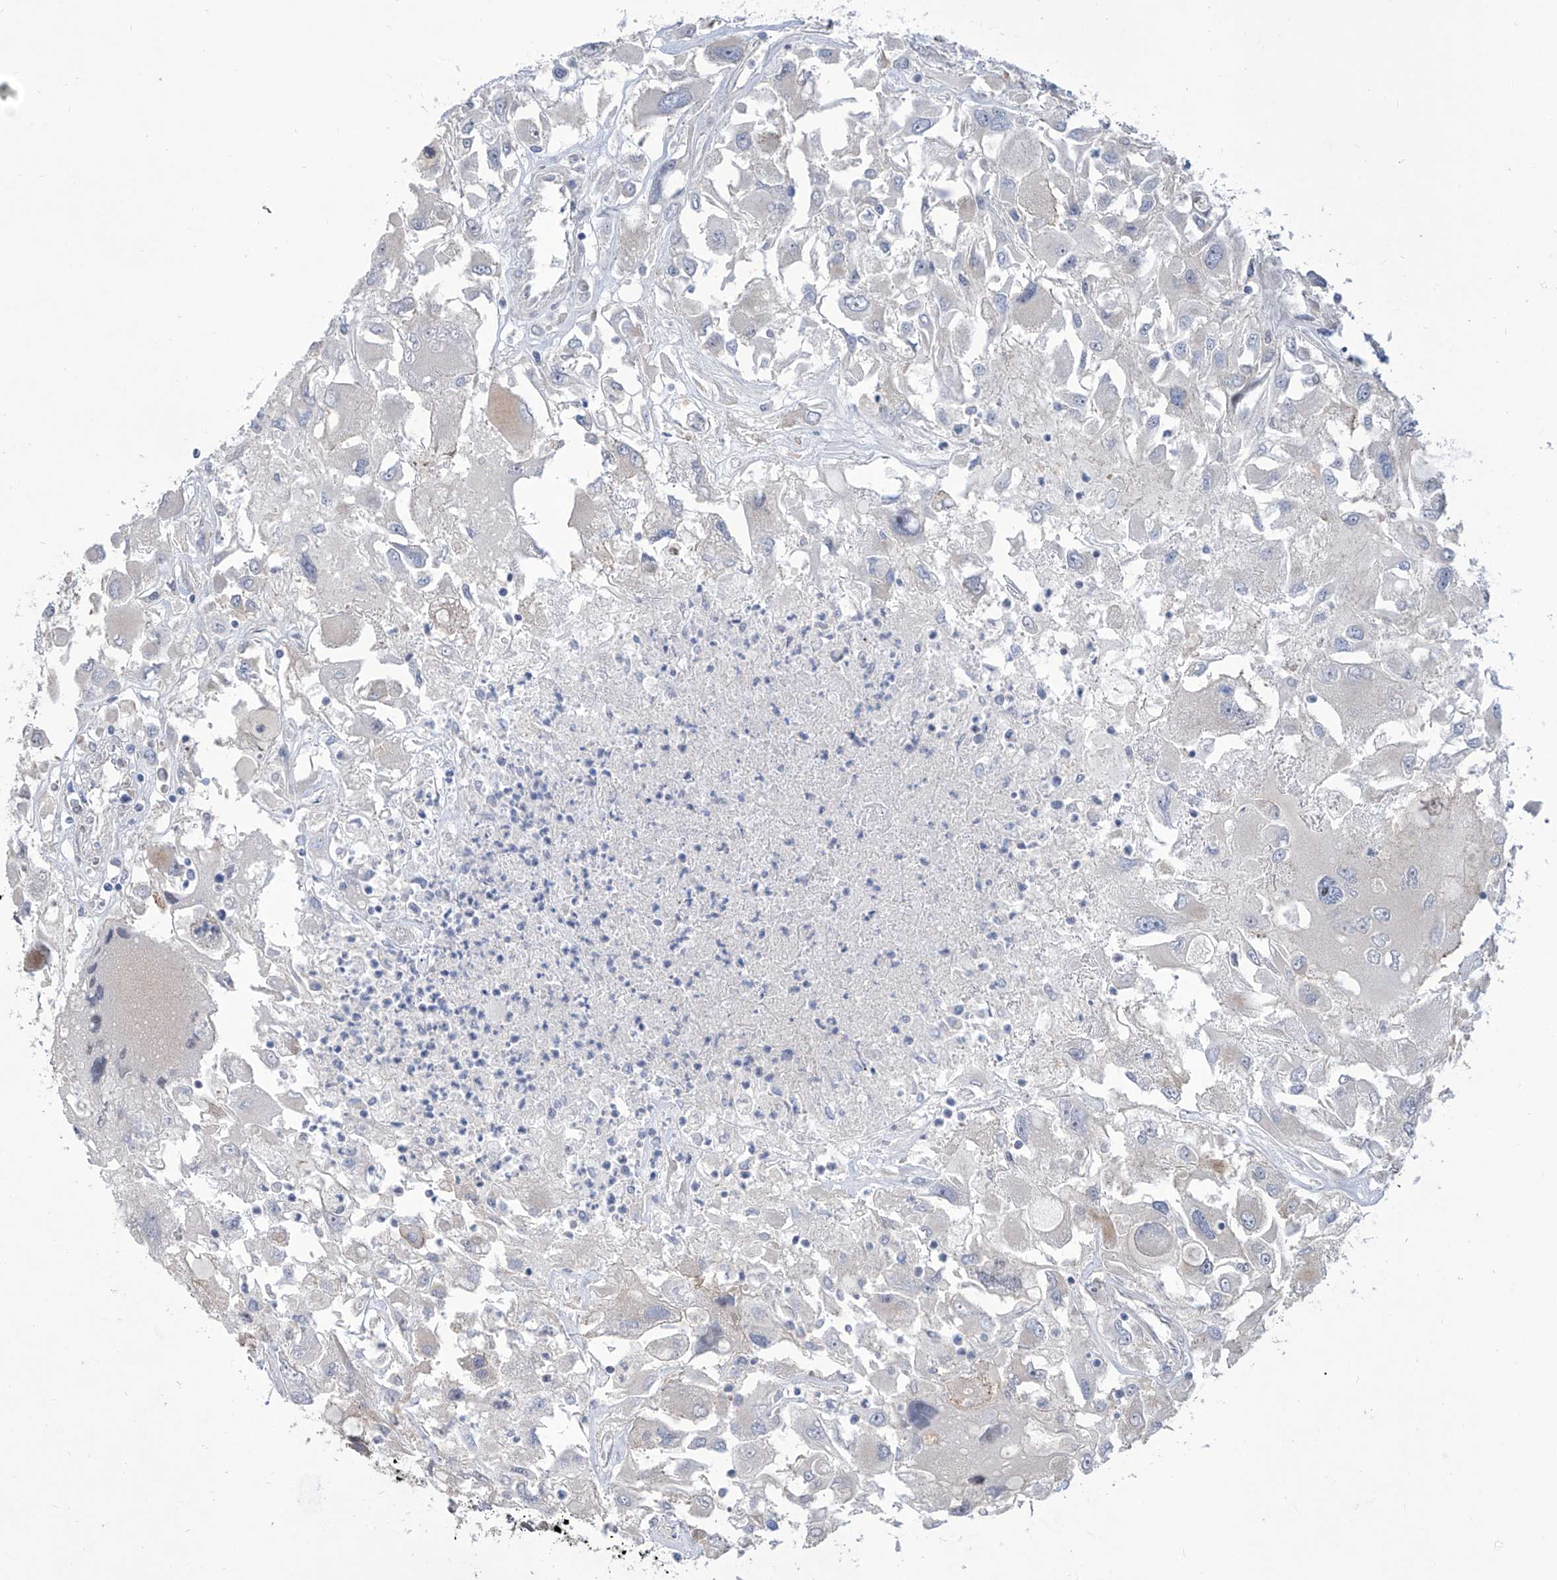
{"staining": {"intensity": "negative", "quantity": "none", "location": "none"}, "tissue": "renal cancer", "cell_type": "Tumor cells", "image_type": "cancer", "snomed": [{"axis": "morphology", "description": "Adenocarcinoma, NOS"}, {"axis": "topography", "description": "Kidney"}], "caption": "A histopathology image of human adenocarcinoma (renal) is negative for staining in tumor cells.", "gene": "LRRC1", "patient": {"sex": "female", "age": 52}}